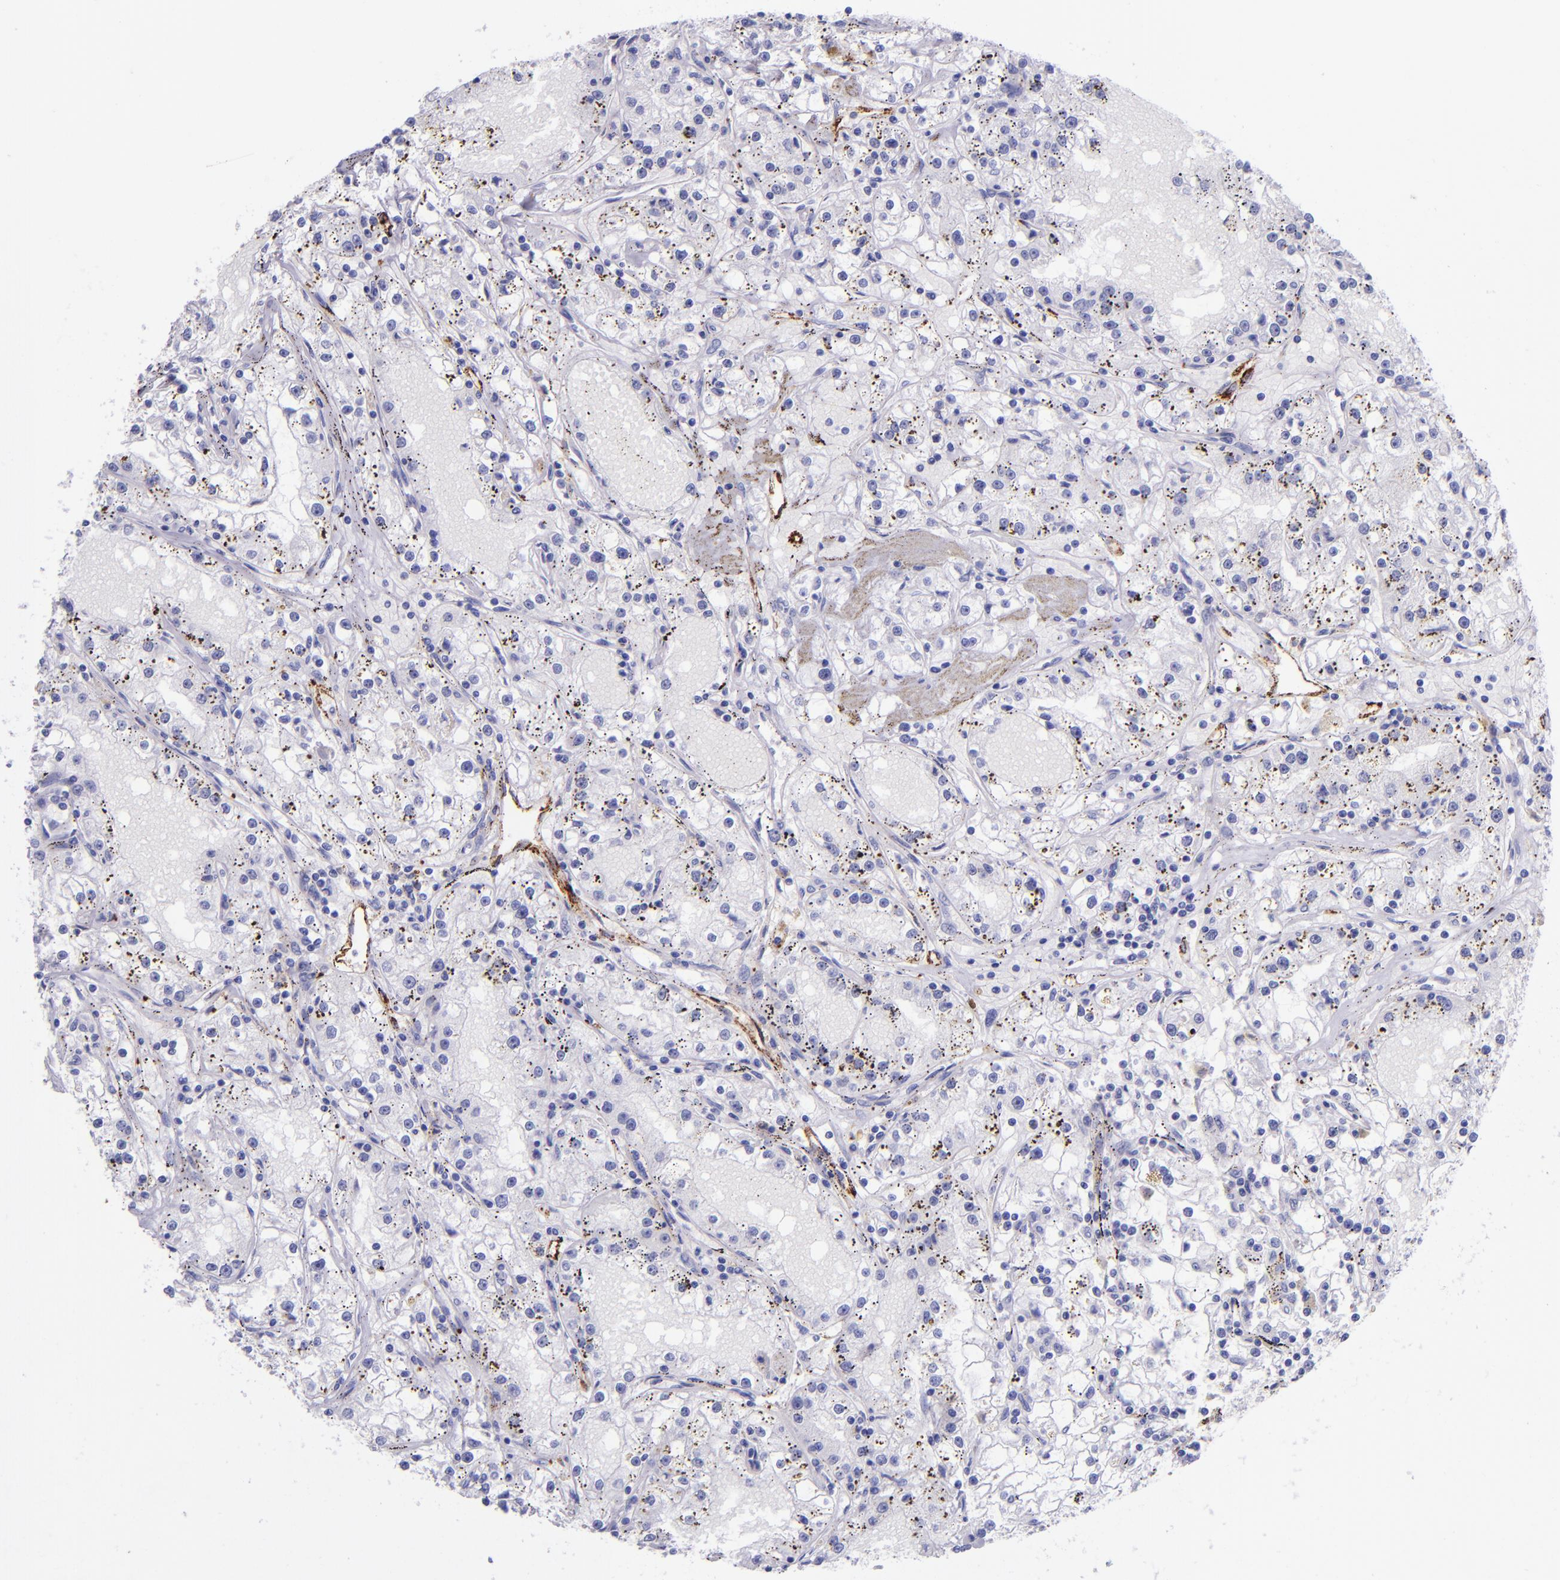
{"staining": {"intensity": "negative", "quantity": "none", "location": "none"}, "tissue": "renal cancer", "cell_type": "Tumor cells", "image_type": "cancer", "snomed": [{"axis": "morphology", "description": "Adenocarcinoma, NOS"}, {"axis": "topography", "description": "Kidney"}], "caption": "An immunohistochemistry (IHC) micrograph of renal cancer is shown. There is no staining in tumor cells of renal cancer.", "gene": "SELE", "patient": {"sex": "male", "age": 56}}